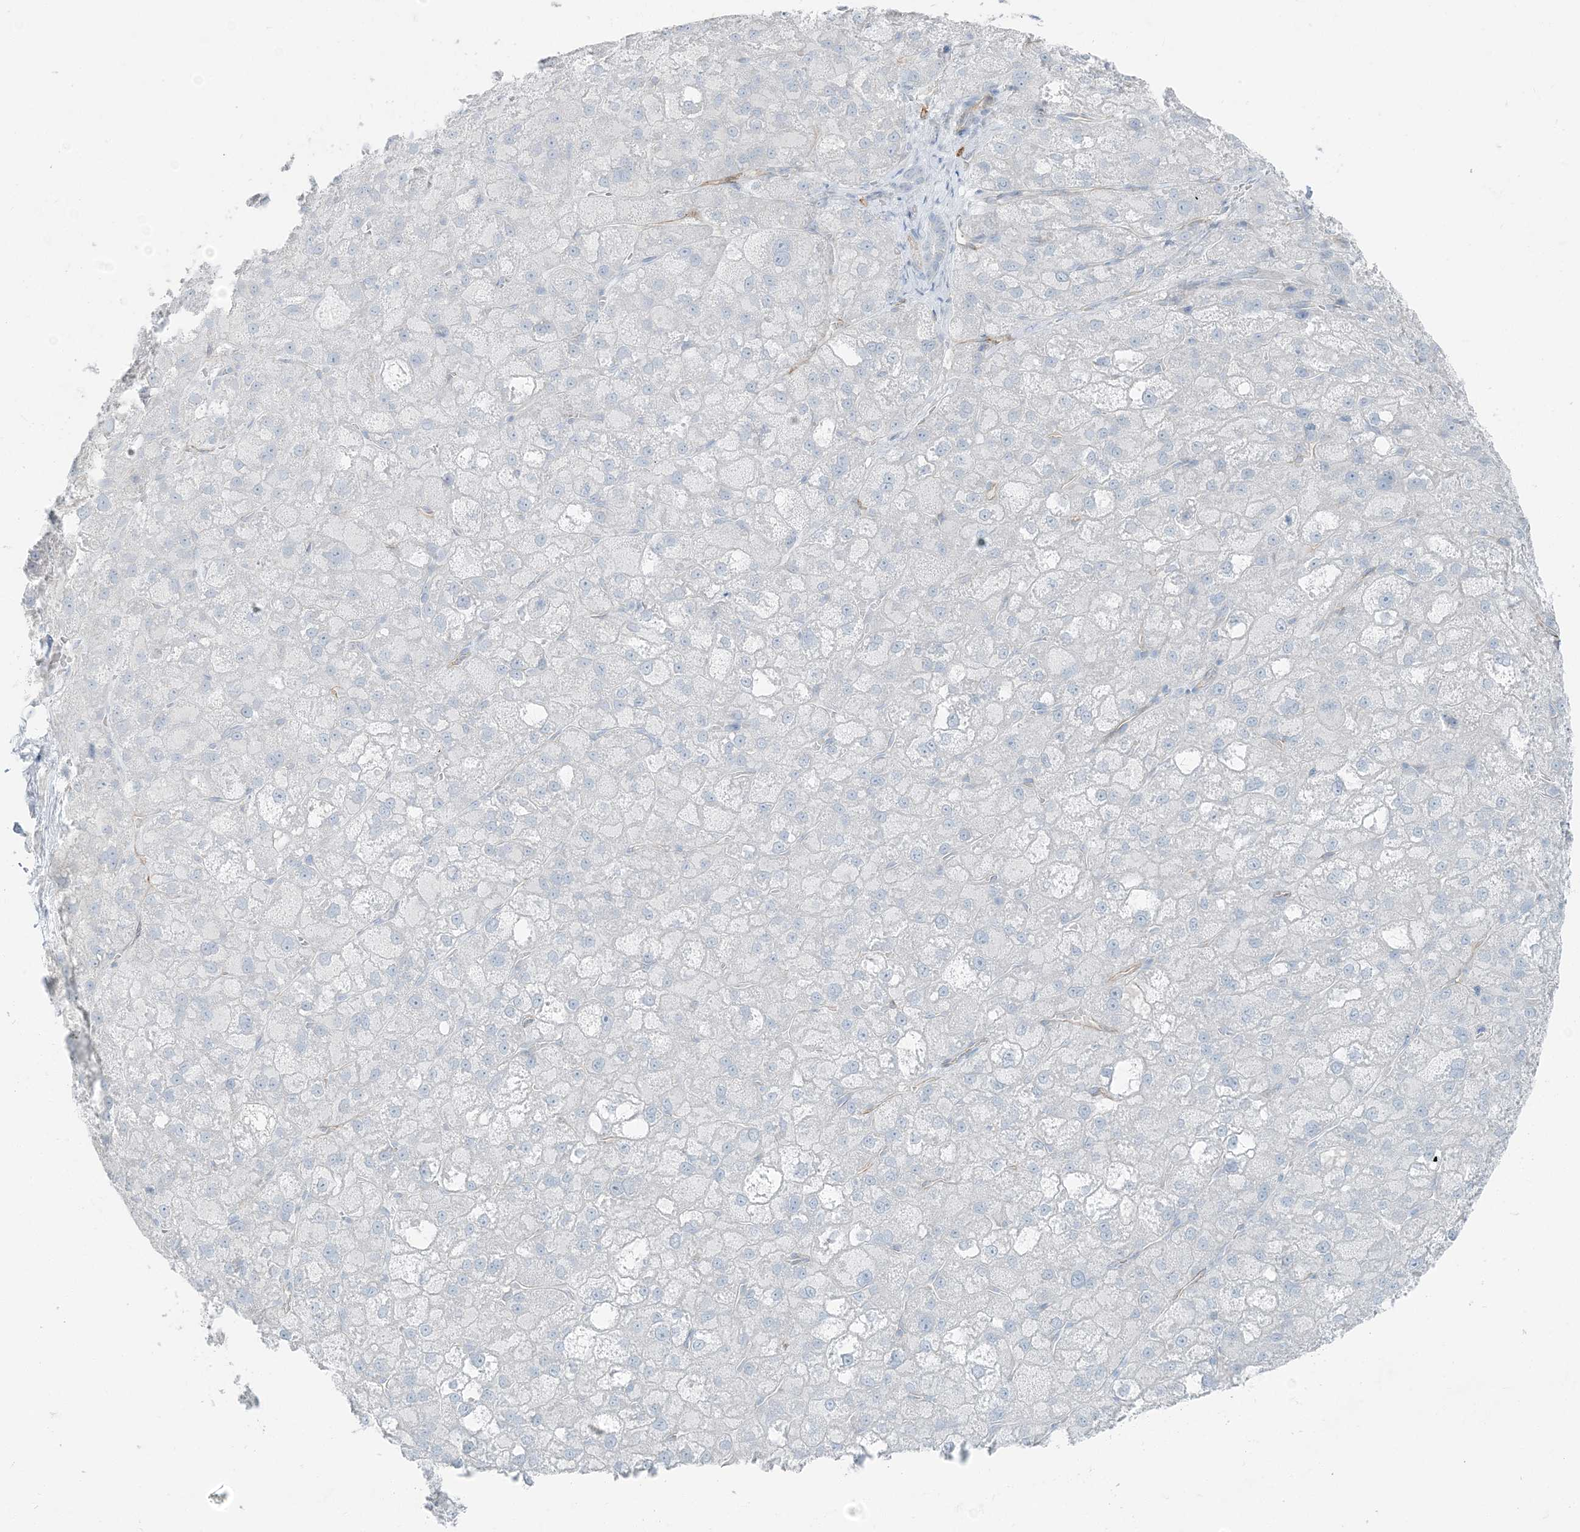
{"staining": {"intensity": "negative", "quantity": "none", "location": "none"}, "tissue": "liver cancer", "cell_type": "Tumor cells", "image_type": "cancer", "snomed": [{"axis": "morphology", "description": "Carcinoma, Hepatocellular, NOS"}, {"axis": "topography", "description": "Liver"}], "caption": "An immunohistochemistry histopathology image of hepatocellular carcinoma (liver) is shown. There is no staining in tumor cells of hepatocellular carcinoma (liver). The staining was performed using DAB (3,3'-diaminobenzidine) to visualize the protein expression in brown, while the nuclei were stained in blue with hematoxylin (Magnification: 20x).", "gene": "PGM5", "patient": {"sex": "male", "age": 57}}